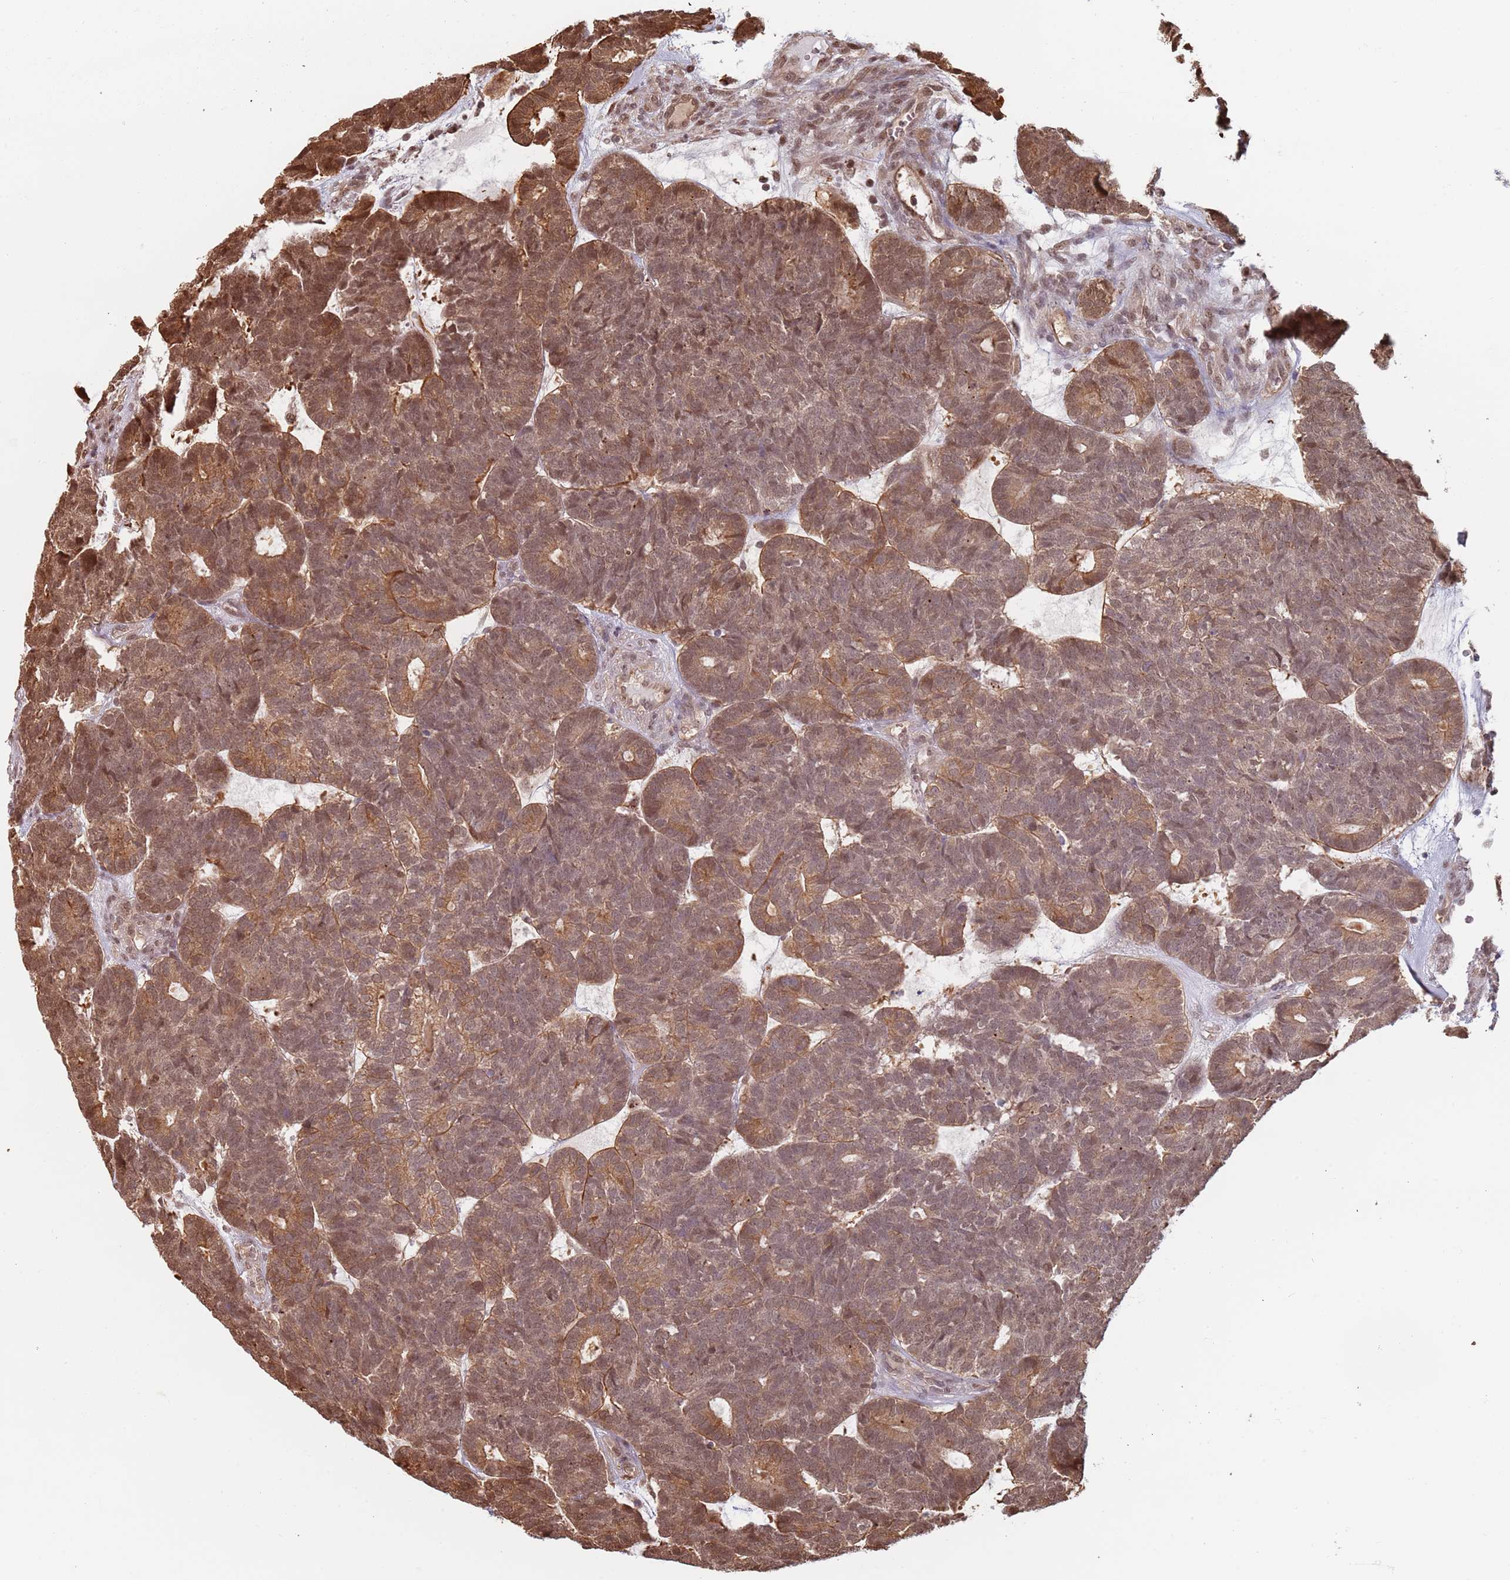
{"staining": {"intensity": "moderate", "quantity": ">75%", "location": "cytoplasmic/membranous,nuclear"}, "tissue": "head and neck cancer", "cell_type": "Tumor cells", "image_type": "cancer", "snomed": [{"axis": "morphology", "description": "Adenocarcinoma, NOS"}, {"axis": "topography", "description": "Head-Neck"}], "caption": "Protein analysis of adenocarcinoma (head and neck) tissue displays moderate cytoplasmic/membranous and nuclear staining in approximately >75% of tumor cells.", "gene": "PLSCR5", "patient": {"sex": "female", "age": 81}}